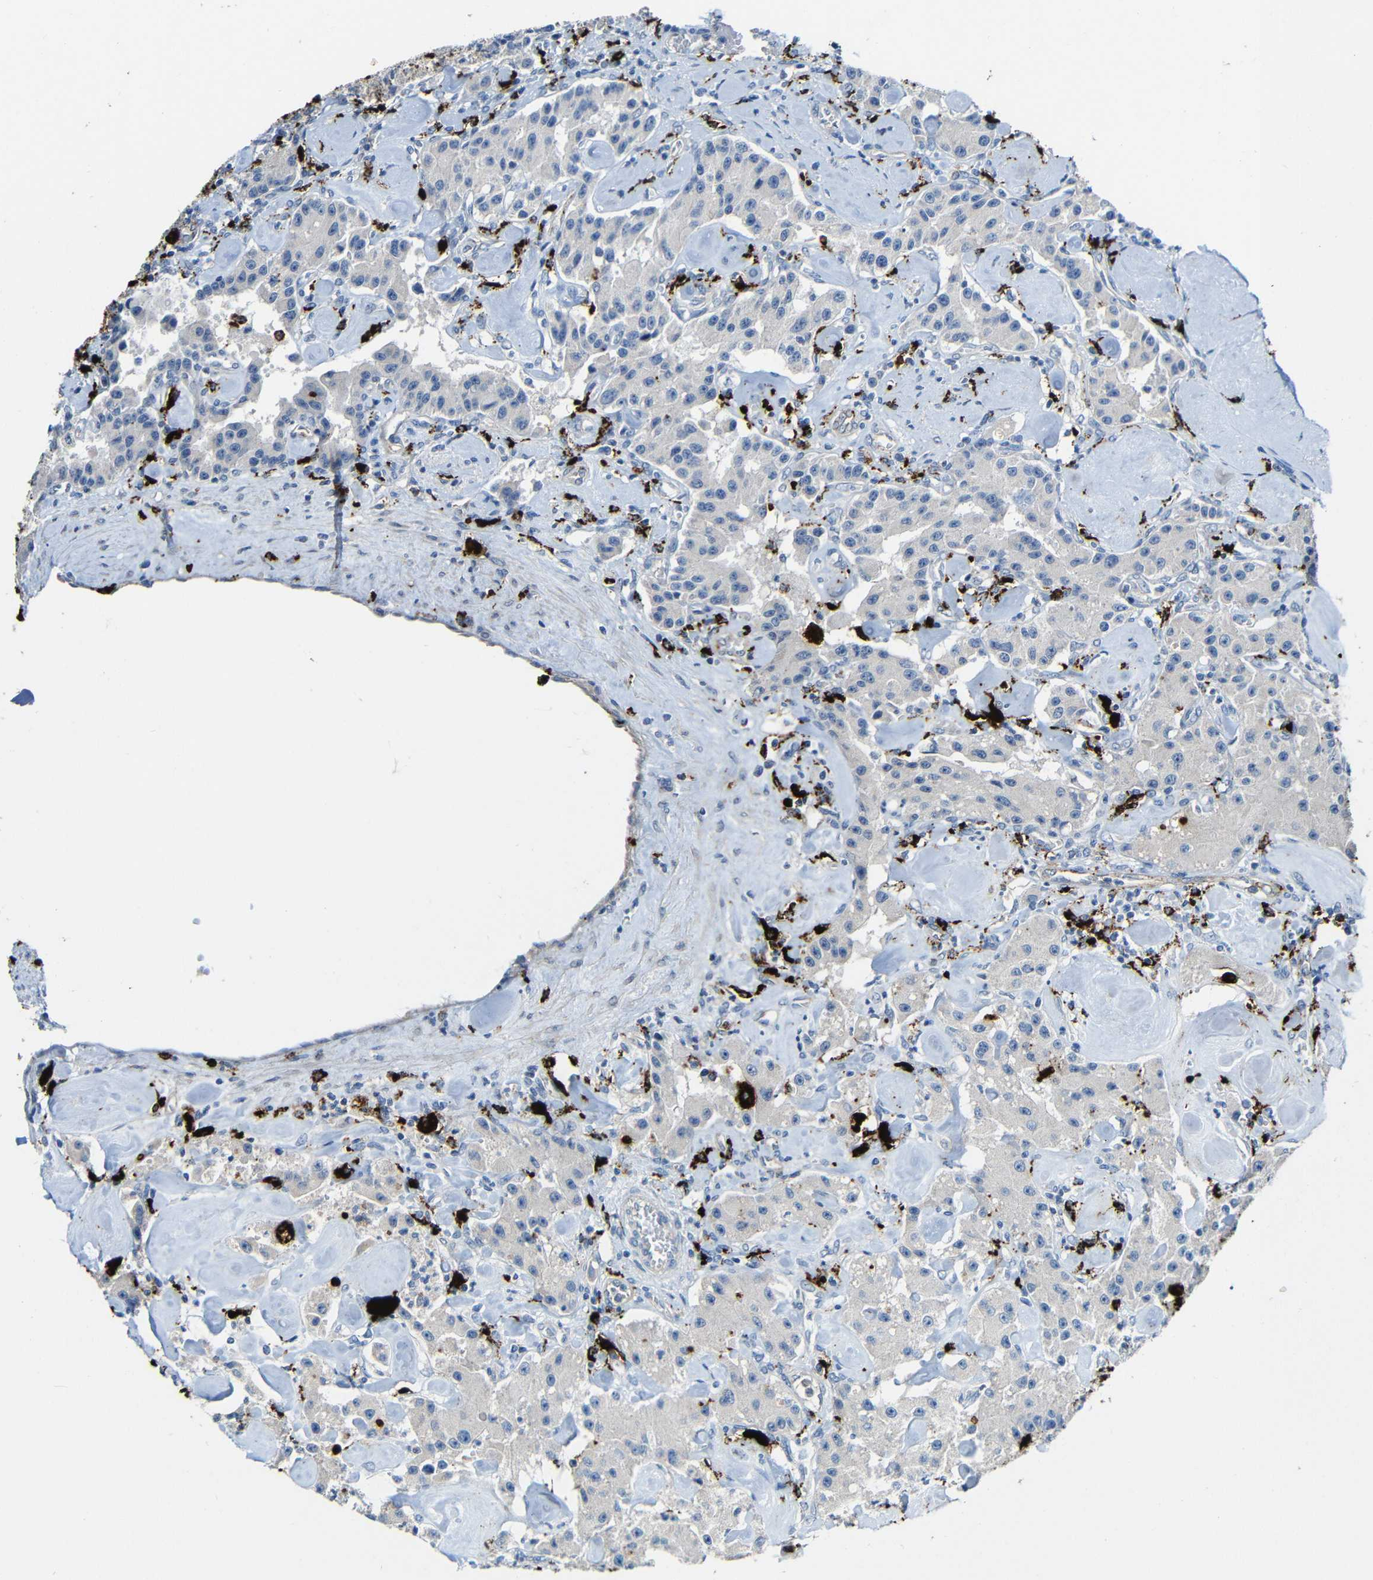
{"staining": {"intensity": "negative", "quantity": "none", "location": "none"}, "tissue": "carcinoid", "cell_type": "Tumor cells", "image_type": "cancer", "snomed": [{"axis": "morphology", "description": "Carcinoid, malignant, NOS"}, {"axis": "topography", "description": "Pancreas"}], "caption": "Carcinoid was stained to show a protein in brown. There is no significant positivity in tumor cells.", "gene": "HLA-DMA", "patient": {"sex": "male", "age": 41}}